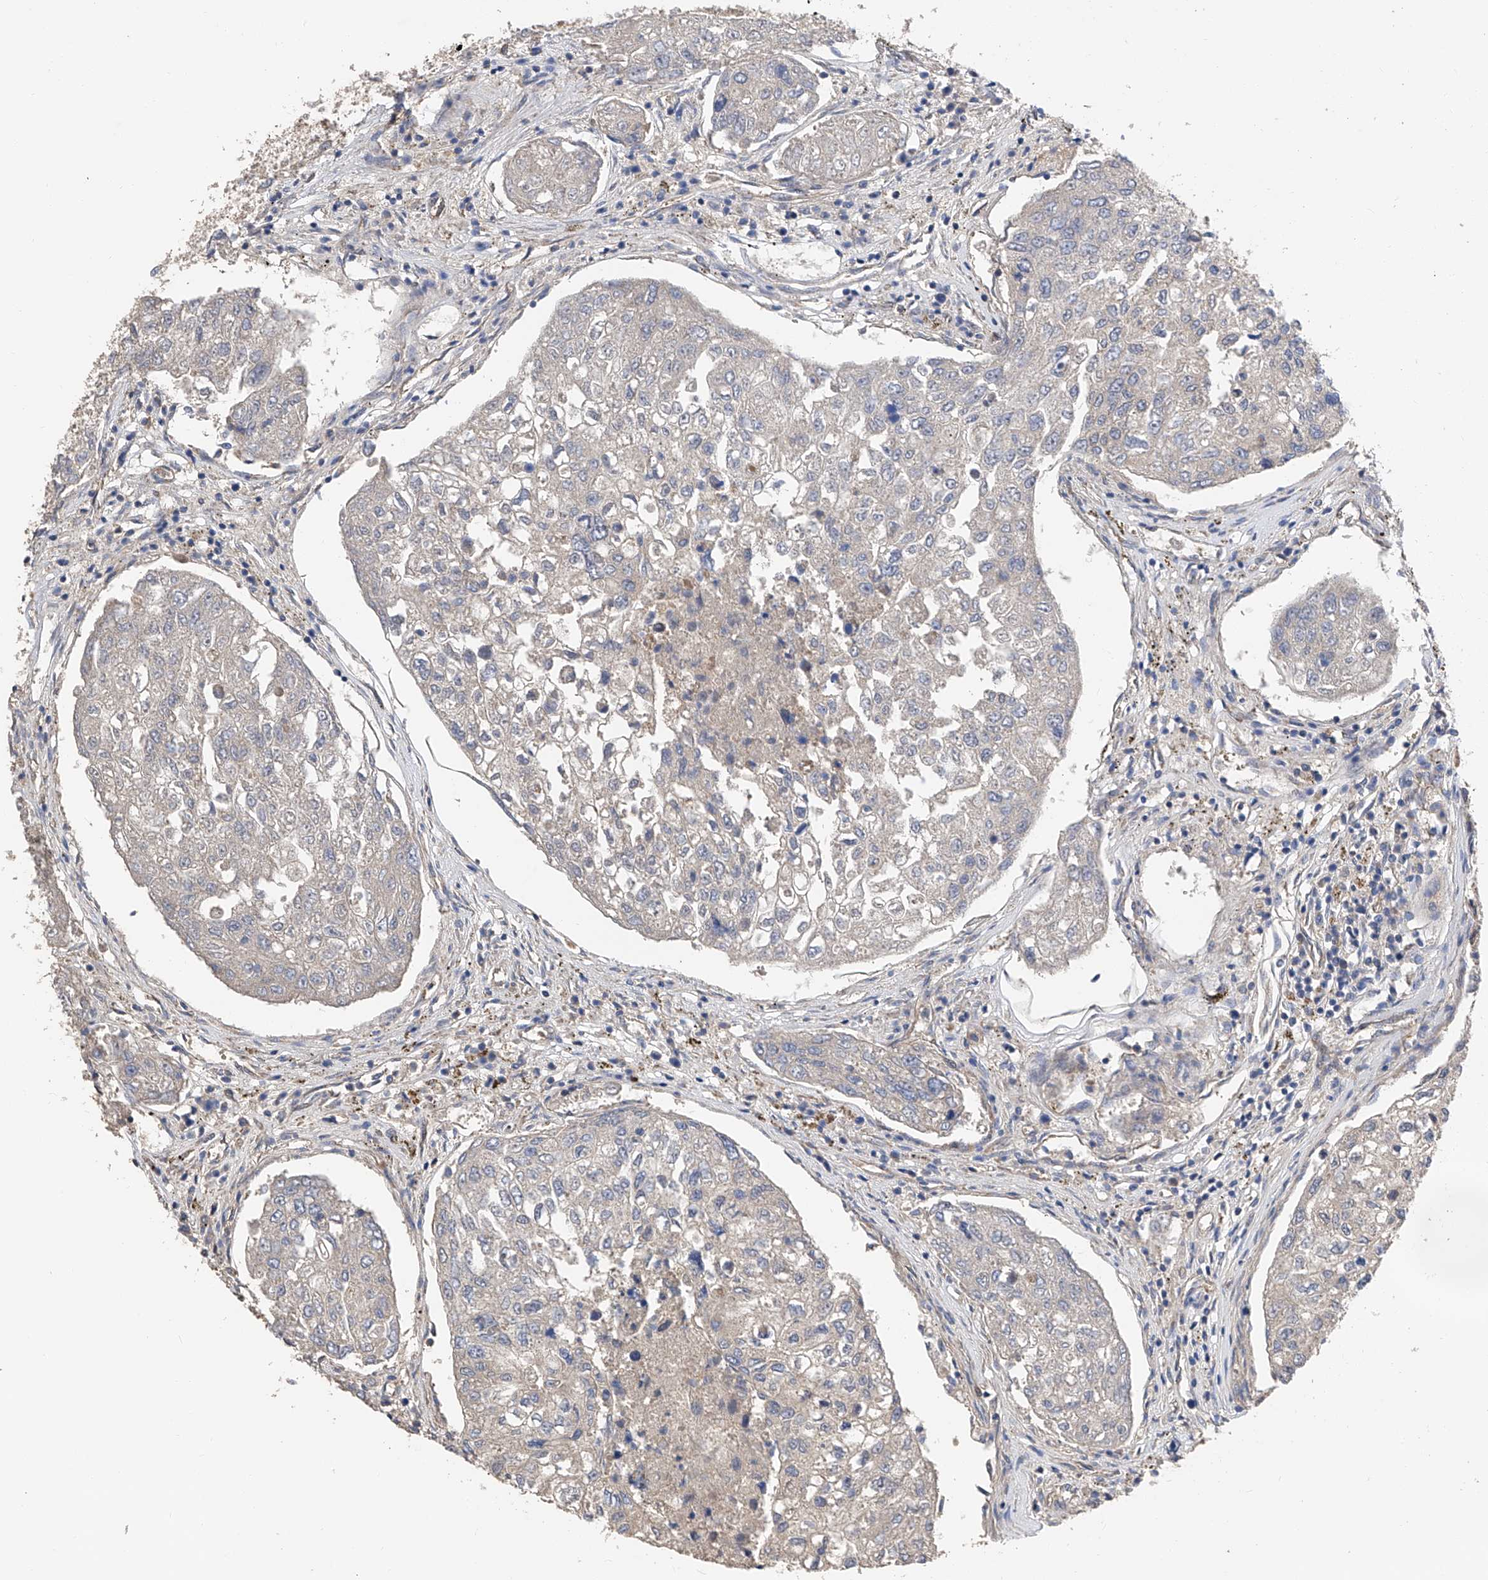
{"staining": {"intensity": "negative", "quantity": "none", "location": "none"}, "tissue": "urothelial cancer", "cell_type": "Tumor cells", "image_type": "cancer", "snomed": [{"axis": "morphology", "description": "Urothelial carcinoma, High grade"}, {"axis": "topography", "description": "Lymph node"}, {"axis": "topography", "description": "Urinary bladder"}], "caption": "IHC photomicrograph of urothelial cancer stained for a protein (brown), which displays no expression in tumor cells. The staining was performed using DAB to visualize the protein expression in brown, while the nuclei were stained in blue with hematoxylin (Magnification: 20x).", "gene": "PTK2", "patient": {"sex": "male", "age": 51}}